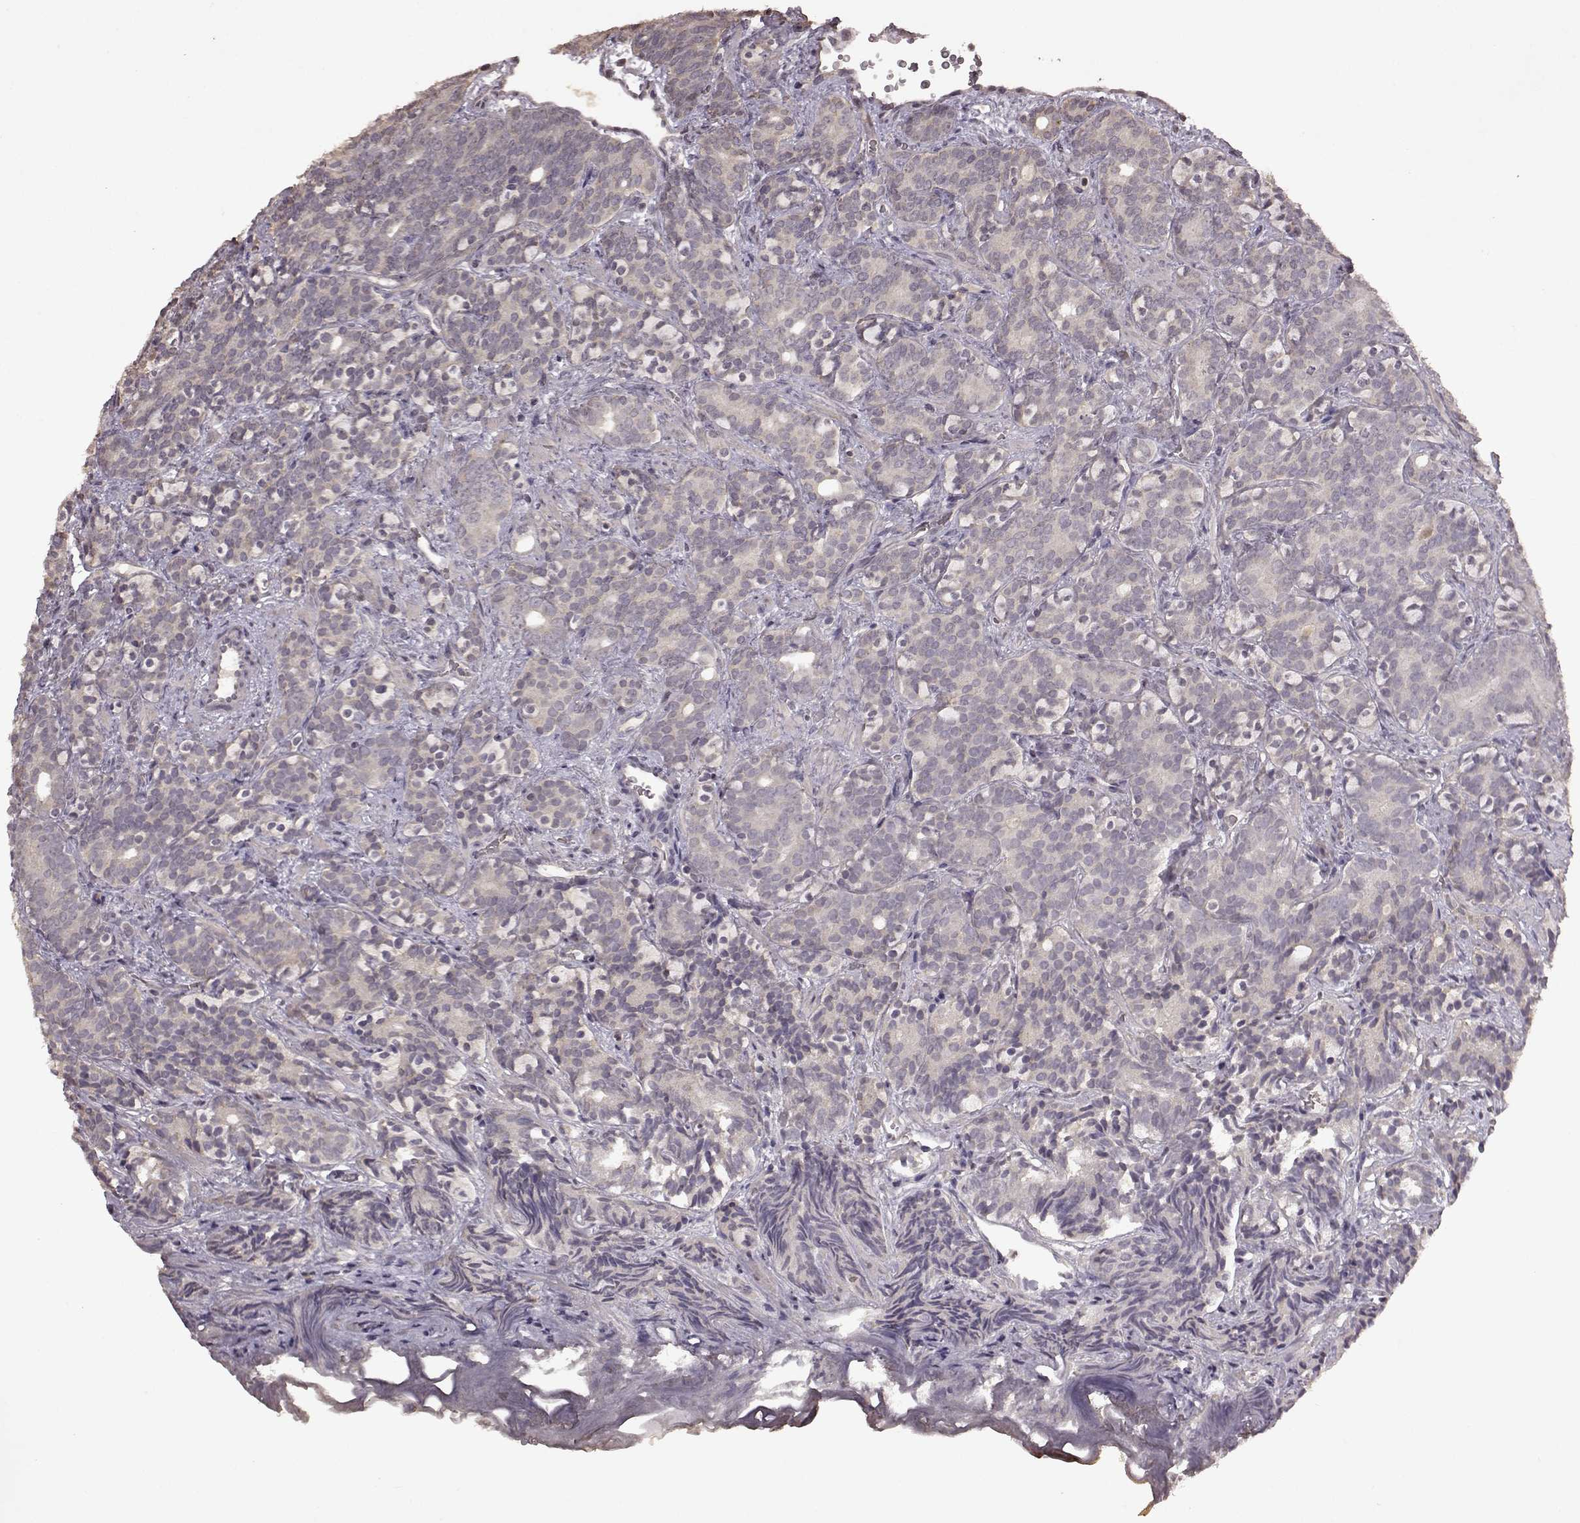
{"staining": {"intensity": "weak", "quantity": "<25%", "location": "cytoplasmic/membranous"}, "tissue": "prostate cancer", "cell_type": "Tumor cells", "image_type": "cancer", "snomed": [{"axis": "morphology", "description": "Adenocarcinoma, High grade"}, {"axis": "topography", "description": "Prostate"}], "caption": "The immunohistochemistry photomicrograph has no significant positivity in tumor cells of prostate cancer (adenocarcinoma (high-grade)) tissue.", "gene": "LHB", "patient": {"sex": "male", "age": 84}}